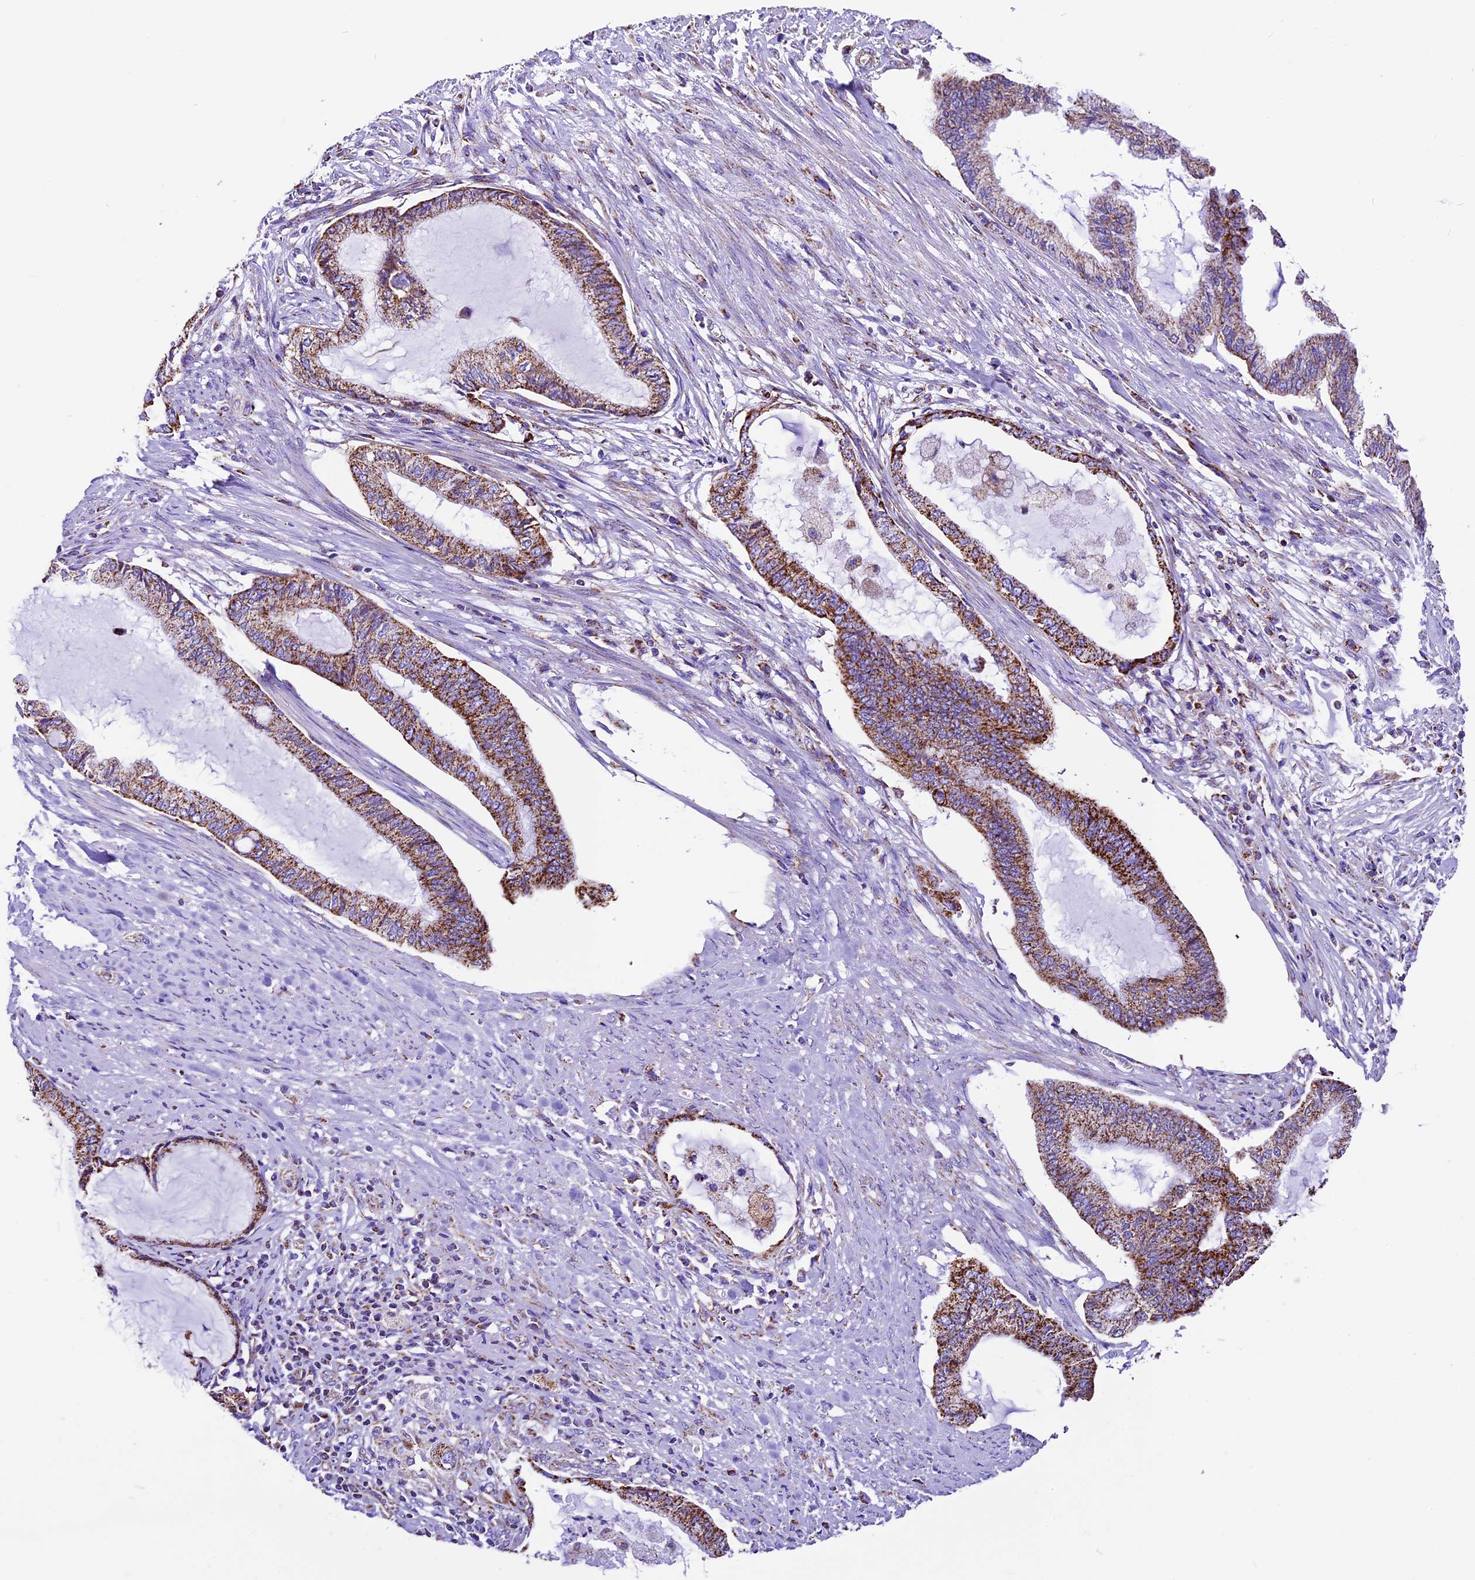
{"staining": {"intensity": "strong", "quantity": ">75%", "location": "cytoplasmic/membranous"}, "tissue": "endometrial cancer", "cell_type": "Tumor cells", "image_type": "cancer", "snomed": [{"axis": "morphology", "description": "Adenocarcinoma, NOS"}, {"axis": "topography", "description": "Endometrium"}], "caption": "Immunohistochemistry (IHC) photomicrograph of human adenocarcinoma (endometrial) stained for a protein (brown), which exhibits high levels of strong cytoplasmic/membranous positivity in approximately >75% of tumor cells.", "gene": "DCAF5", "patient": {"sex": "female", "age": 86}}